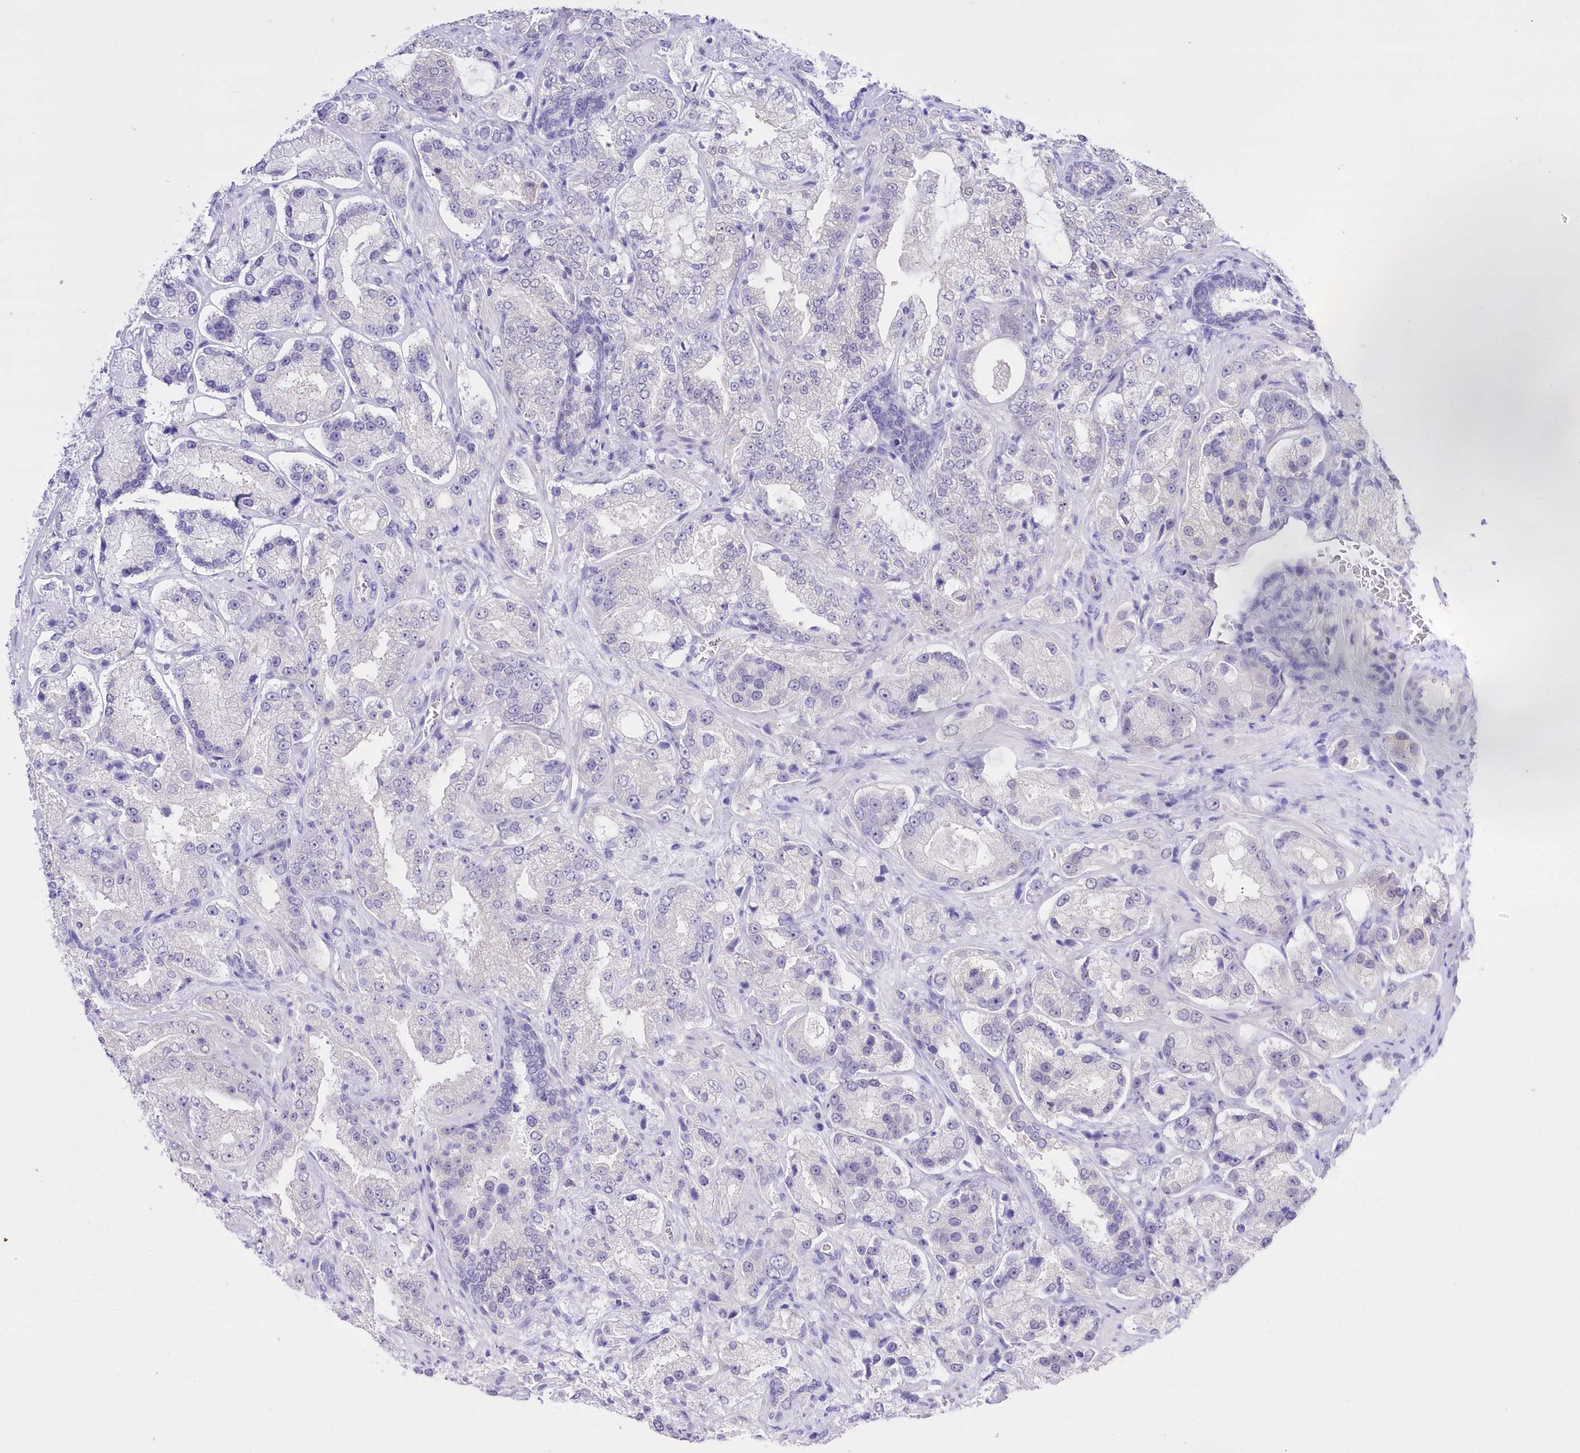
{"staining": {"intensity": "negative", "quantity": "none", "location": "none"}, "tissue": "prostate cancer", "cell_type": "Tumor cells", "image_type": "cancer", "snomed": [{"axis": "morphology", "description": "Adenocarcinoma, High grade"}, {"axis": "topography", "description": "Prostate"}], "caption": "Immunohistochemistry (IHC) of prostate cancer (high-grade adenocarcinoma) displays no positivity in tumor cells. The staining was performed using DAB (3,3'-diaminobenzidine) to visualize the protein expression in brown, while the nuclei were stained in blue with hematoxylin (Magnification: 20x).", "gene": "UBA6", "patient": {"sex": "male", "age": 64}}